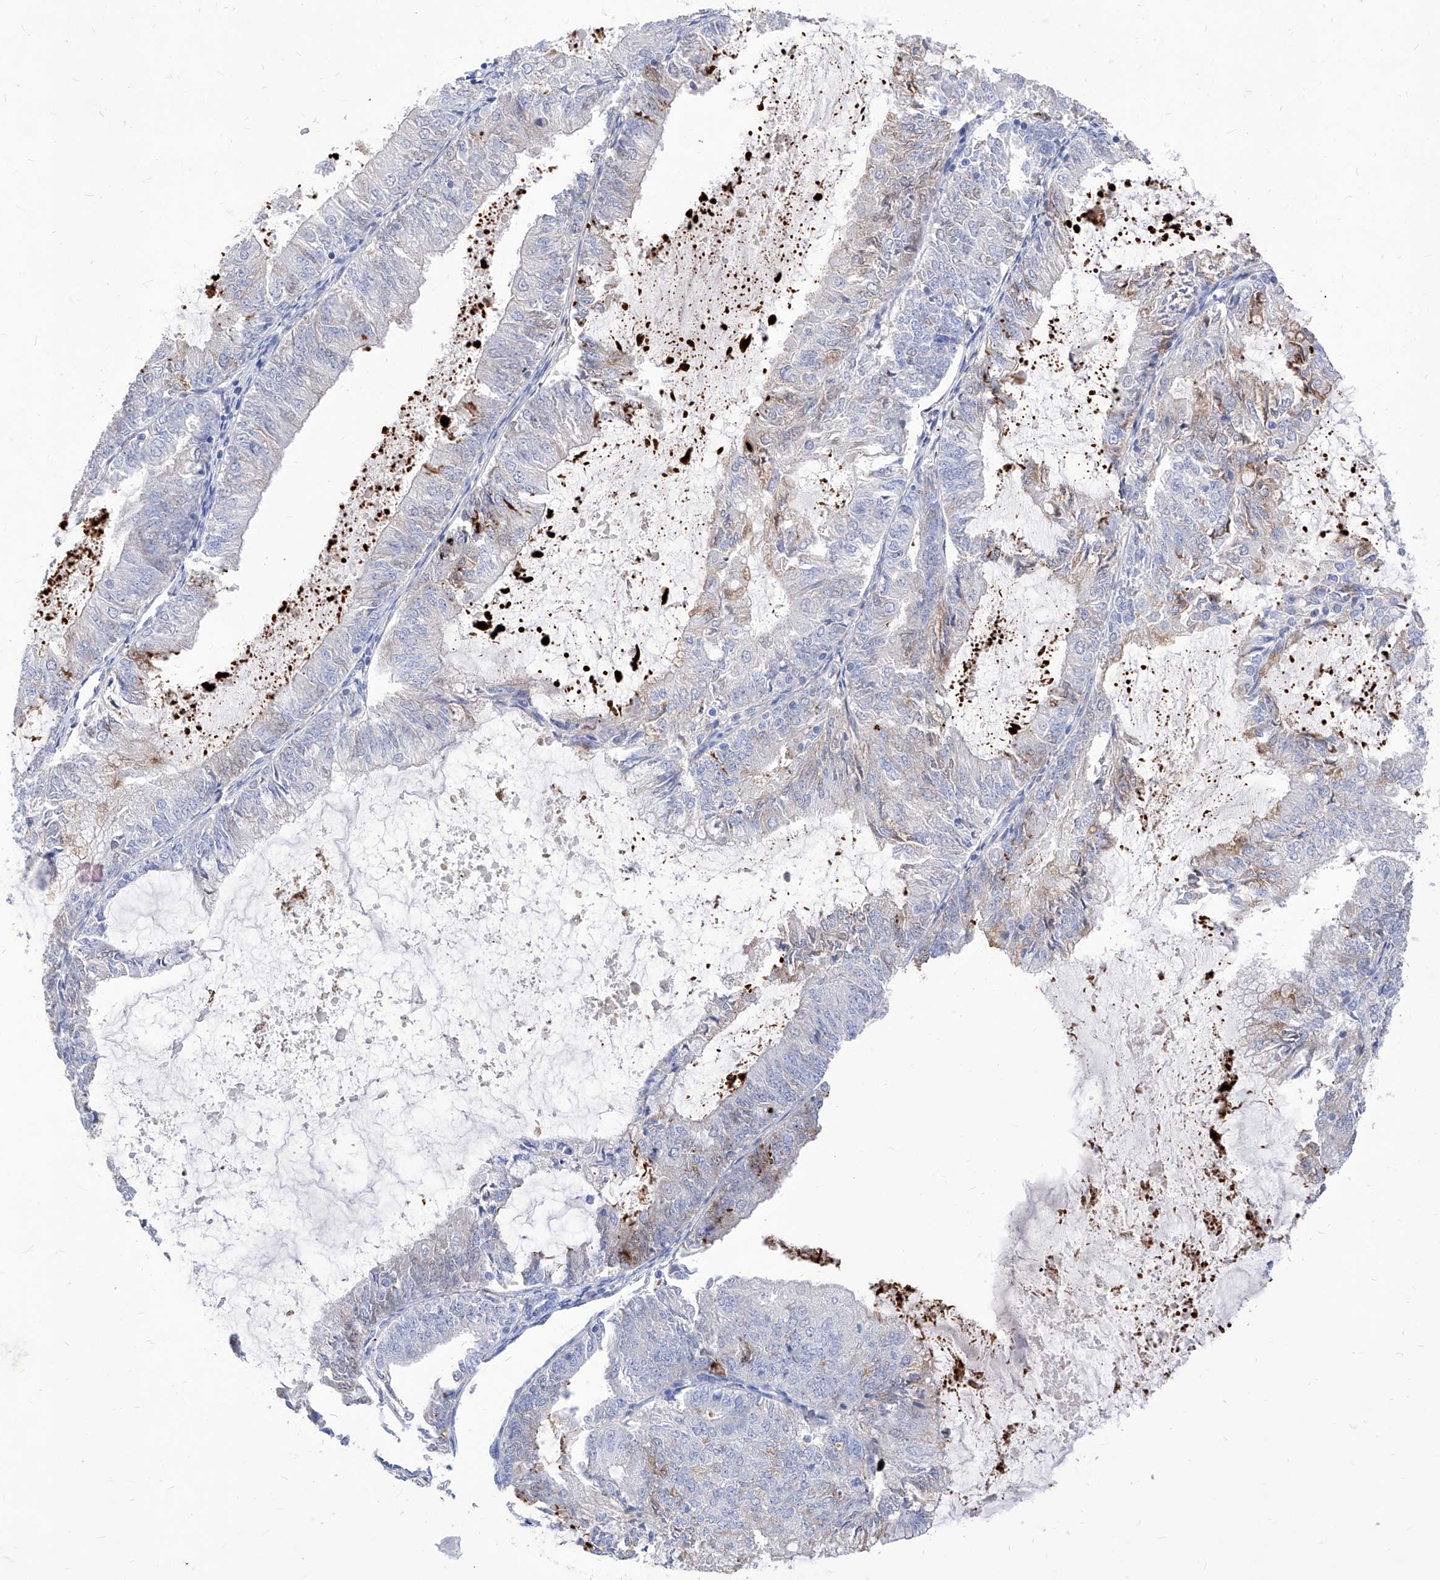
{"staining": {"intensity": "negative", "quantity": "none", "location": "none"}, "tissue": "endometrial cancer", "cell_type": "Tumor cells", "image_type": "cancer", "snomed": [{"axis": "morphology", "description": "Adenocarcinoma, NOS"}, {"axis": "topography", "description": "Endometrium"}], "caption": "This is a image of immunohistochemistry (IHC) staining of adenocarcinoma (endometrial), which shows no positivity in tumor cells.", "gene": "VAX1", "patient": {"sex": "female", "age": 57}}